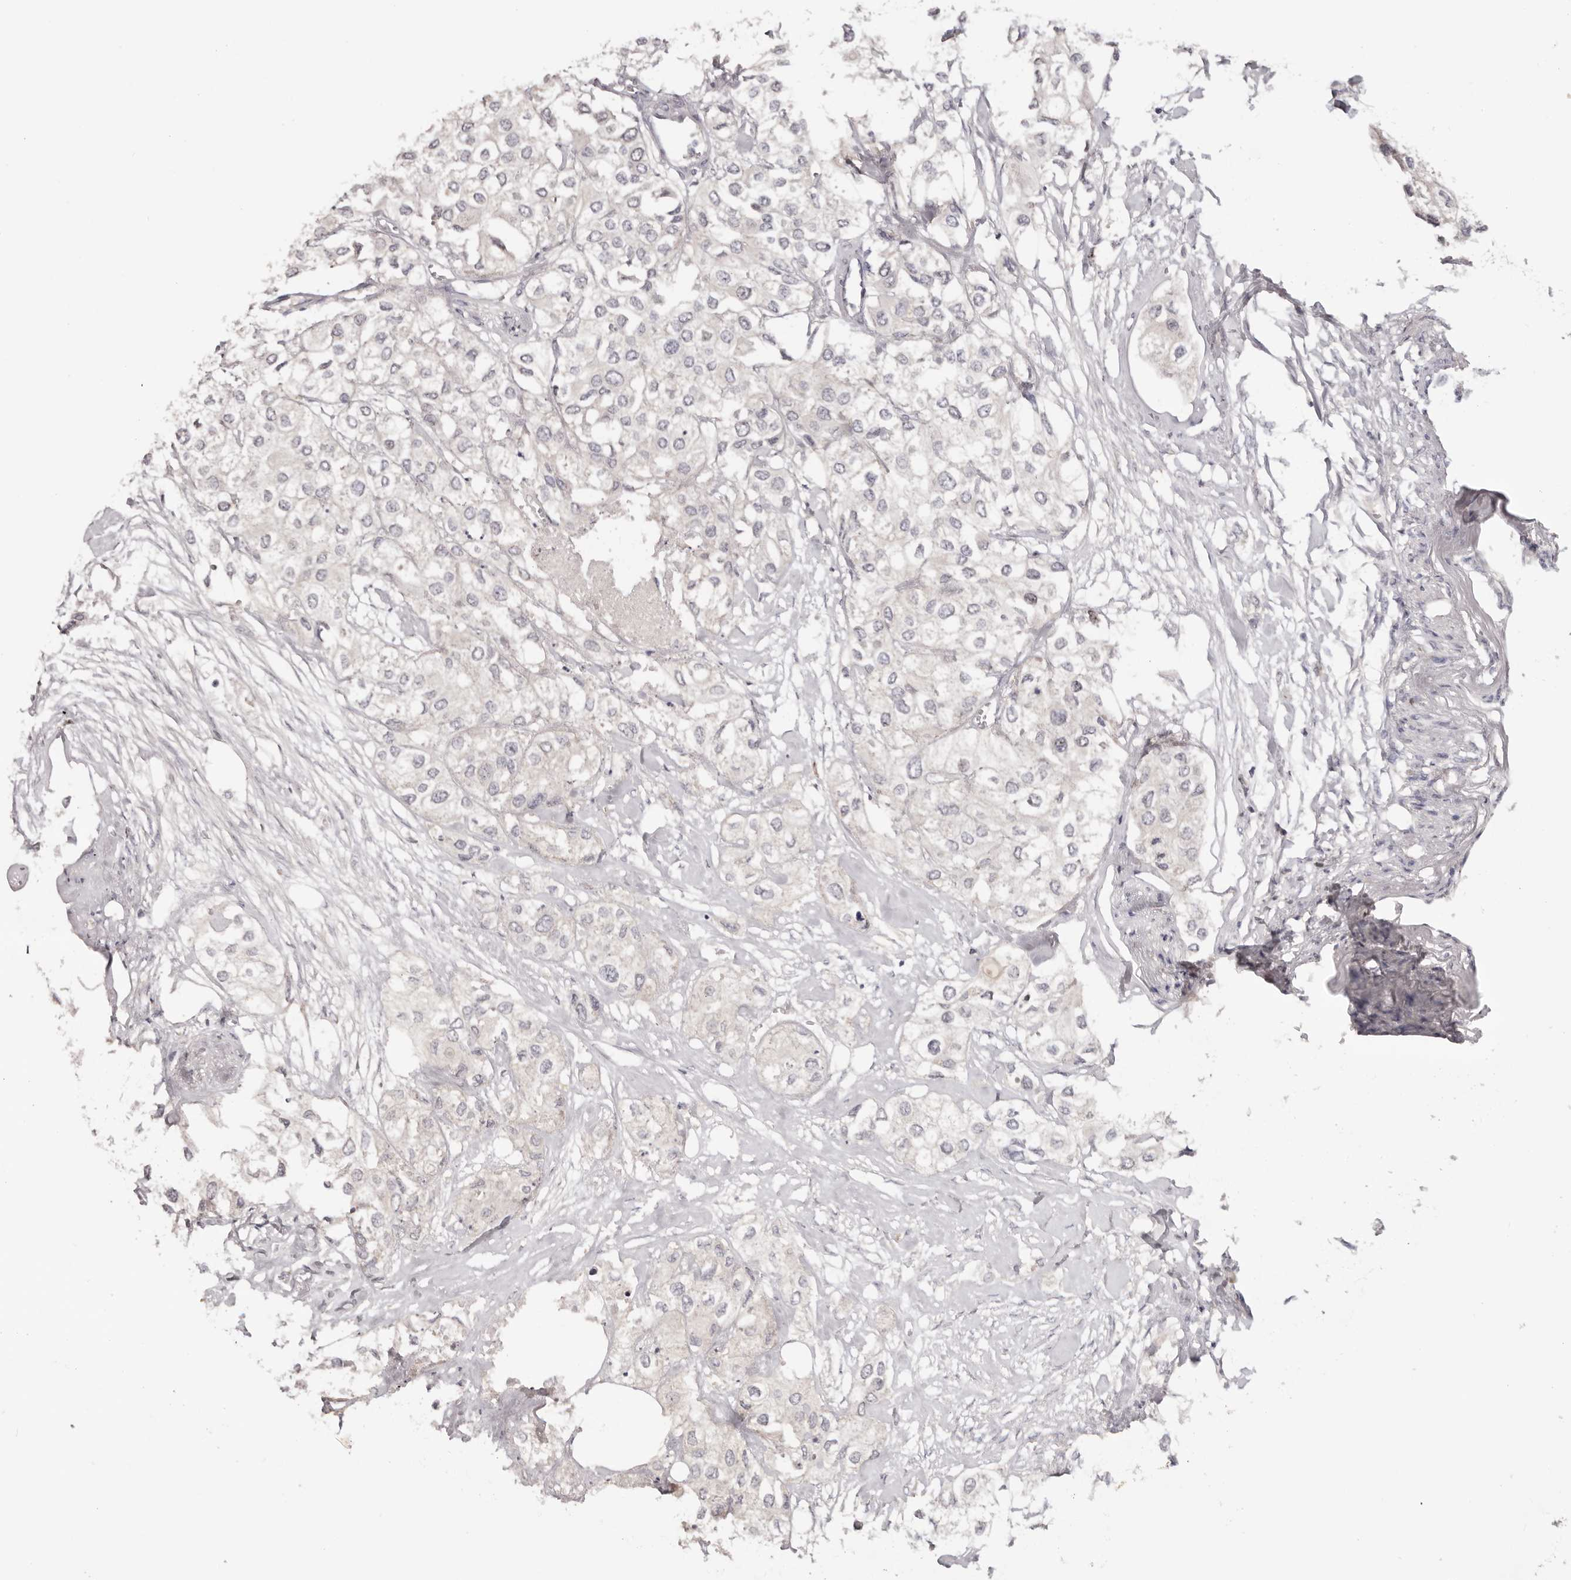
{"staining": {"intensity": "negative", "quantity": "none", "location": "none"}, "tissue": "urothelial cancer", "cell_type": "Tumor cells", "image_type": "cancer", "snomed": [{"axis": "morphology", "description": "Urothelial carcinoma, High grade"}, {"axis": "topography", "description": "Urinary bladder"}], "caption": "Histopathology image shows no significant protein positivity in tumor cells of high-grade urothelial carcinoma.", "gene": "CCDC190", "patient": {"sex": "male", "age": 64}}